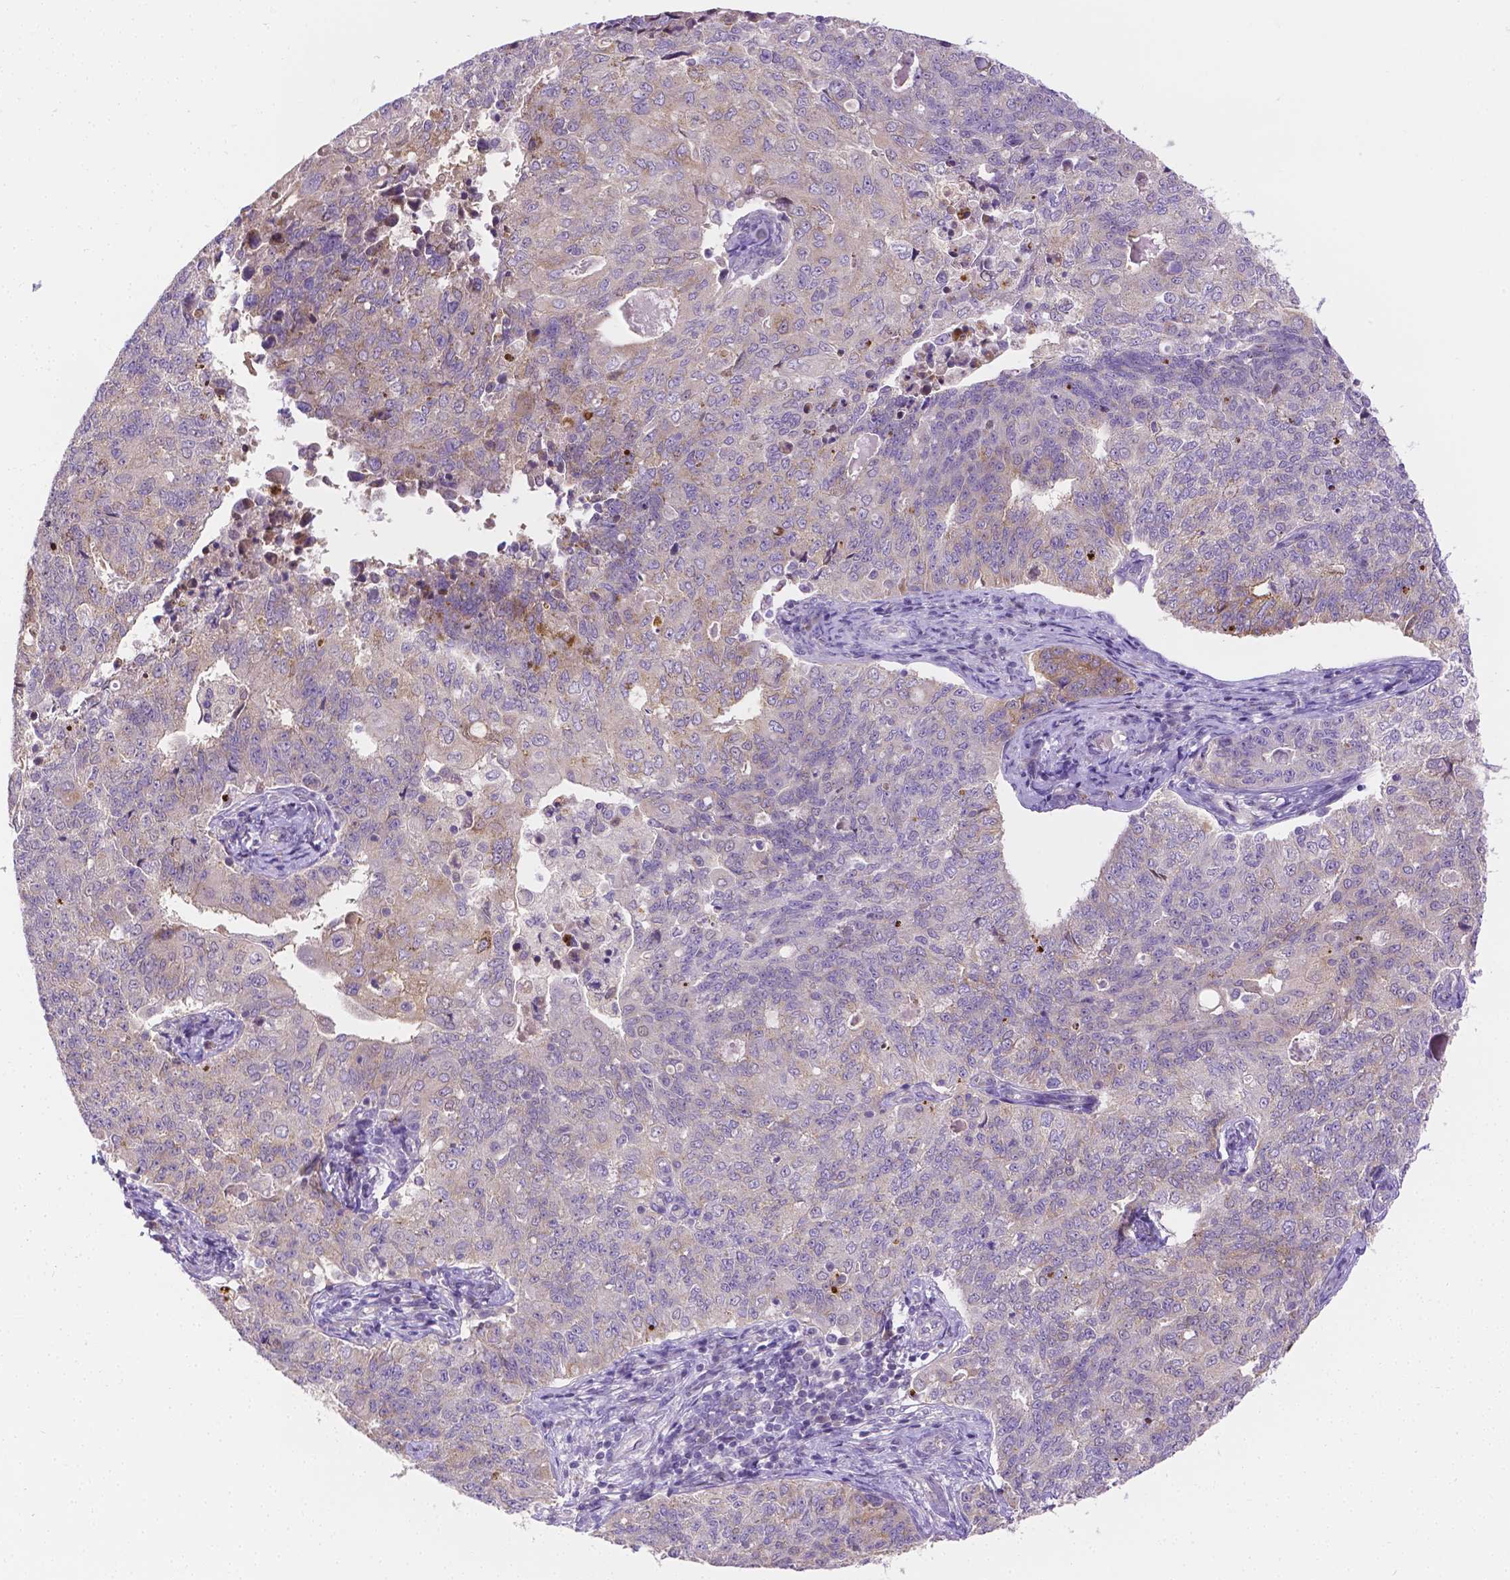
{"staining": {"intensity": "negative", "quantity": "none", "location": "none"}, "tissue": "endometrial cancer", "cell_type": "Tumor cells", "image_type": "cancer", "snomed": [{"axis": "morphology", "description": "Adenocarcinoma, NOS"}, {"axis": "topography", "description": "Endometrium"}], "caption": "An image of adenocarcinoma (endometrial) stained for a protein exhibits no brown staining in tumor cells.", "gene": "ZNRD2", "patient": {"sex": "female", "age": 43}}